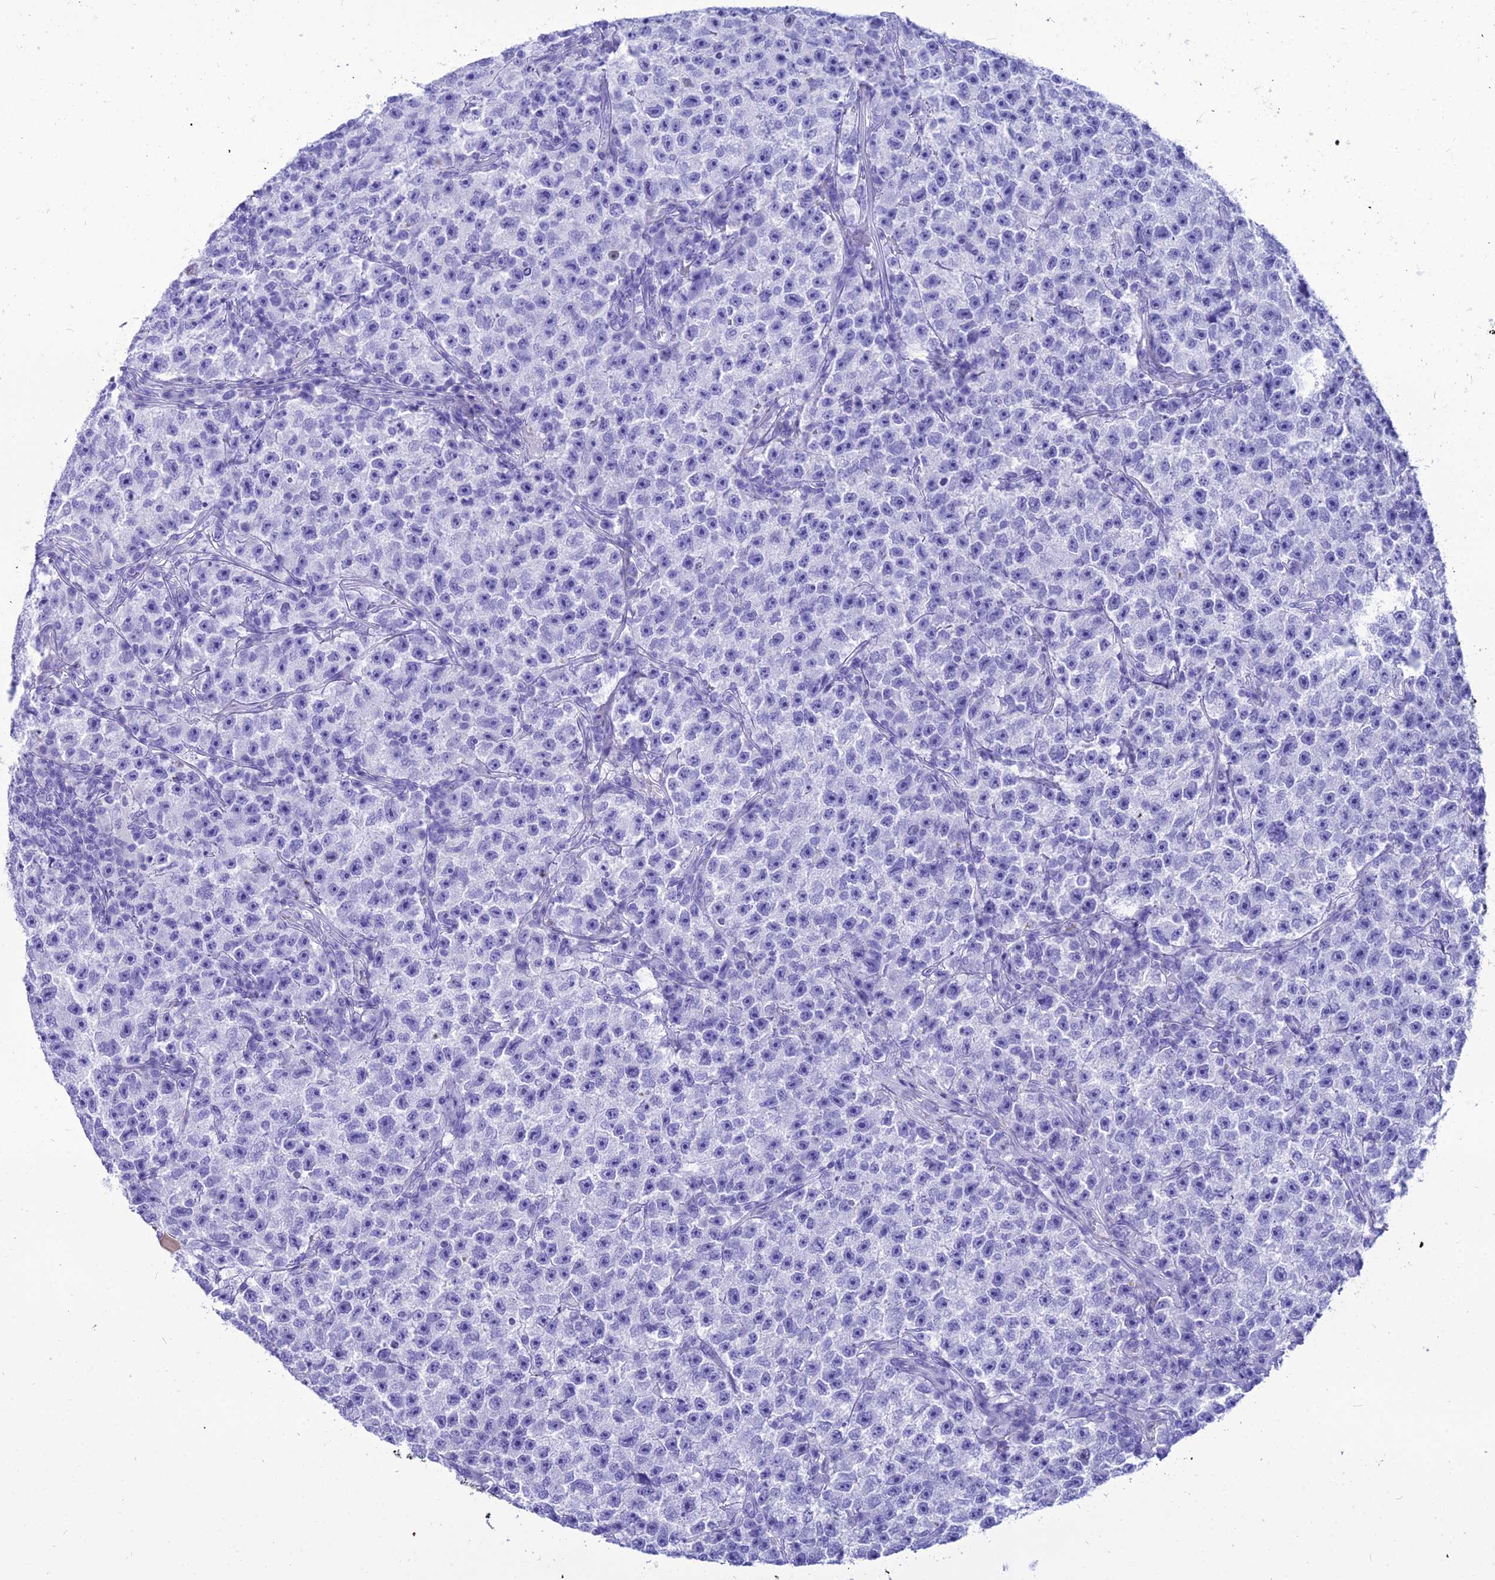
{"staining": {"intensity": "negative", "quantity": "none", "location": "none"}, "tissue": "testis cancer", "cell_type": "Tumor cells", "image_type": "cancer", "snomed": [{"axis": "morphology", "description": "Seminoma, NOS"}, {"axis": "topography", "description": "Testis"}], "caption": "This is a image of IHC staining of testis cancer (seminoma), which shows no positivity in tumor cells.", "gene": "PNMA5", "patient": {"sex": "male", "age": 22}}